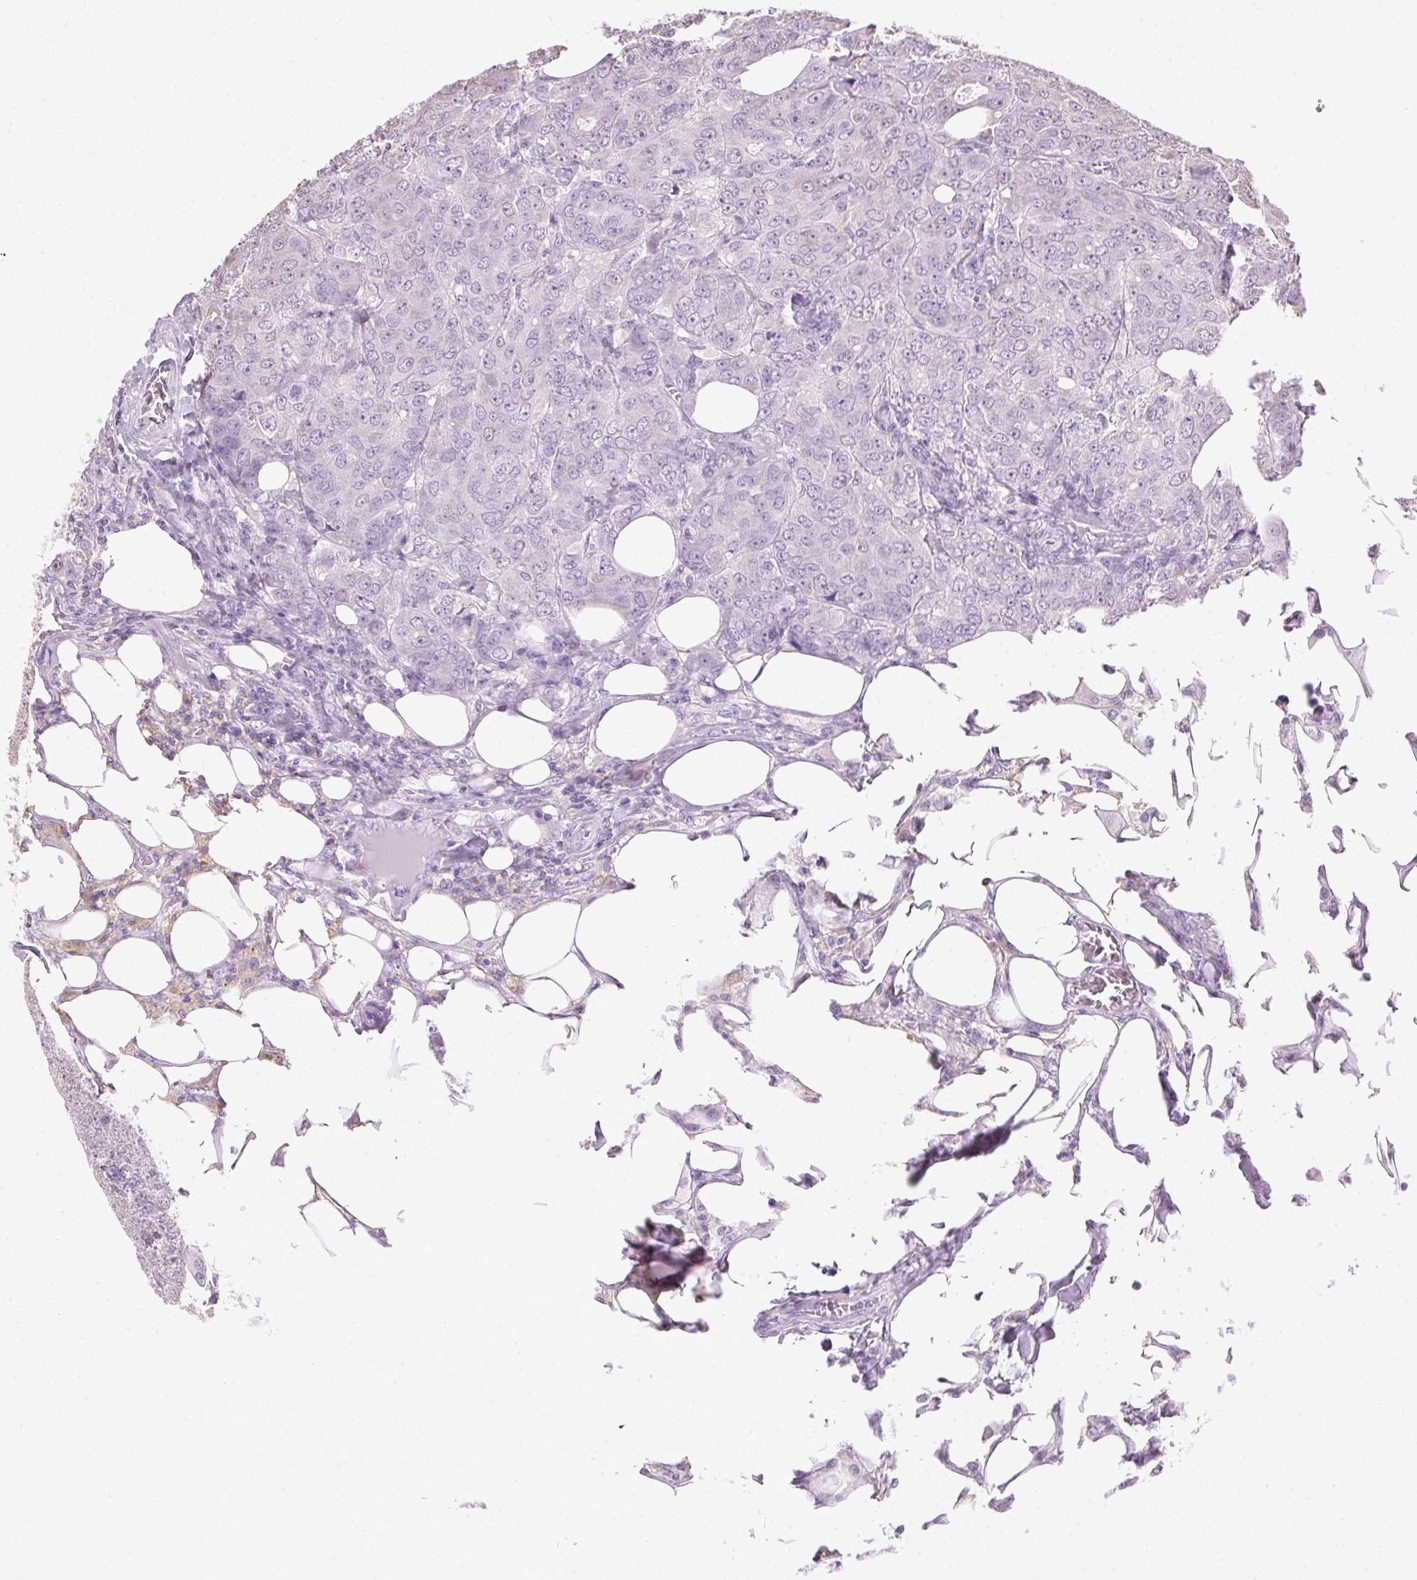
{"staining": {"intensity": "negative", "quantity": "none", "location": "none"}, "tissue": "breast cancer", "cell_type": "Tumor cells", "image_type": "cancer", "snomed": [{"axis": "morphology", "description": "Duct carcinoma"}, {"axis": "topography", "description": "Breast"}], "caption": "Immunohistochemistry (IHC) photomicrograph of breast cancer (intraductal carcinoma) stained for a protein (brown), which demonstrates no positivity in tumor cells.", "gene": "SYCE2", "patient": {"sex": "female", "age": 43}}